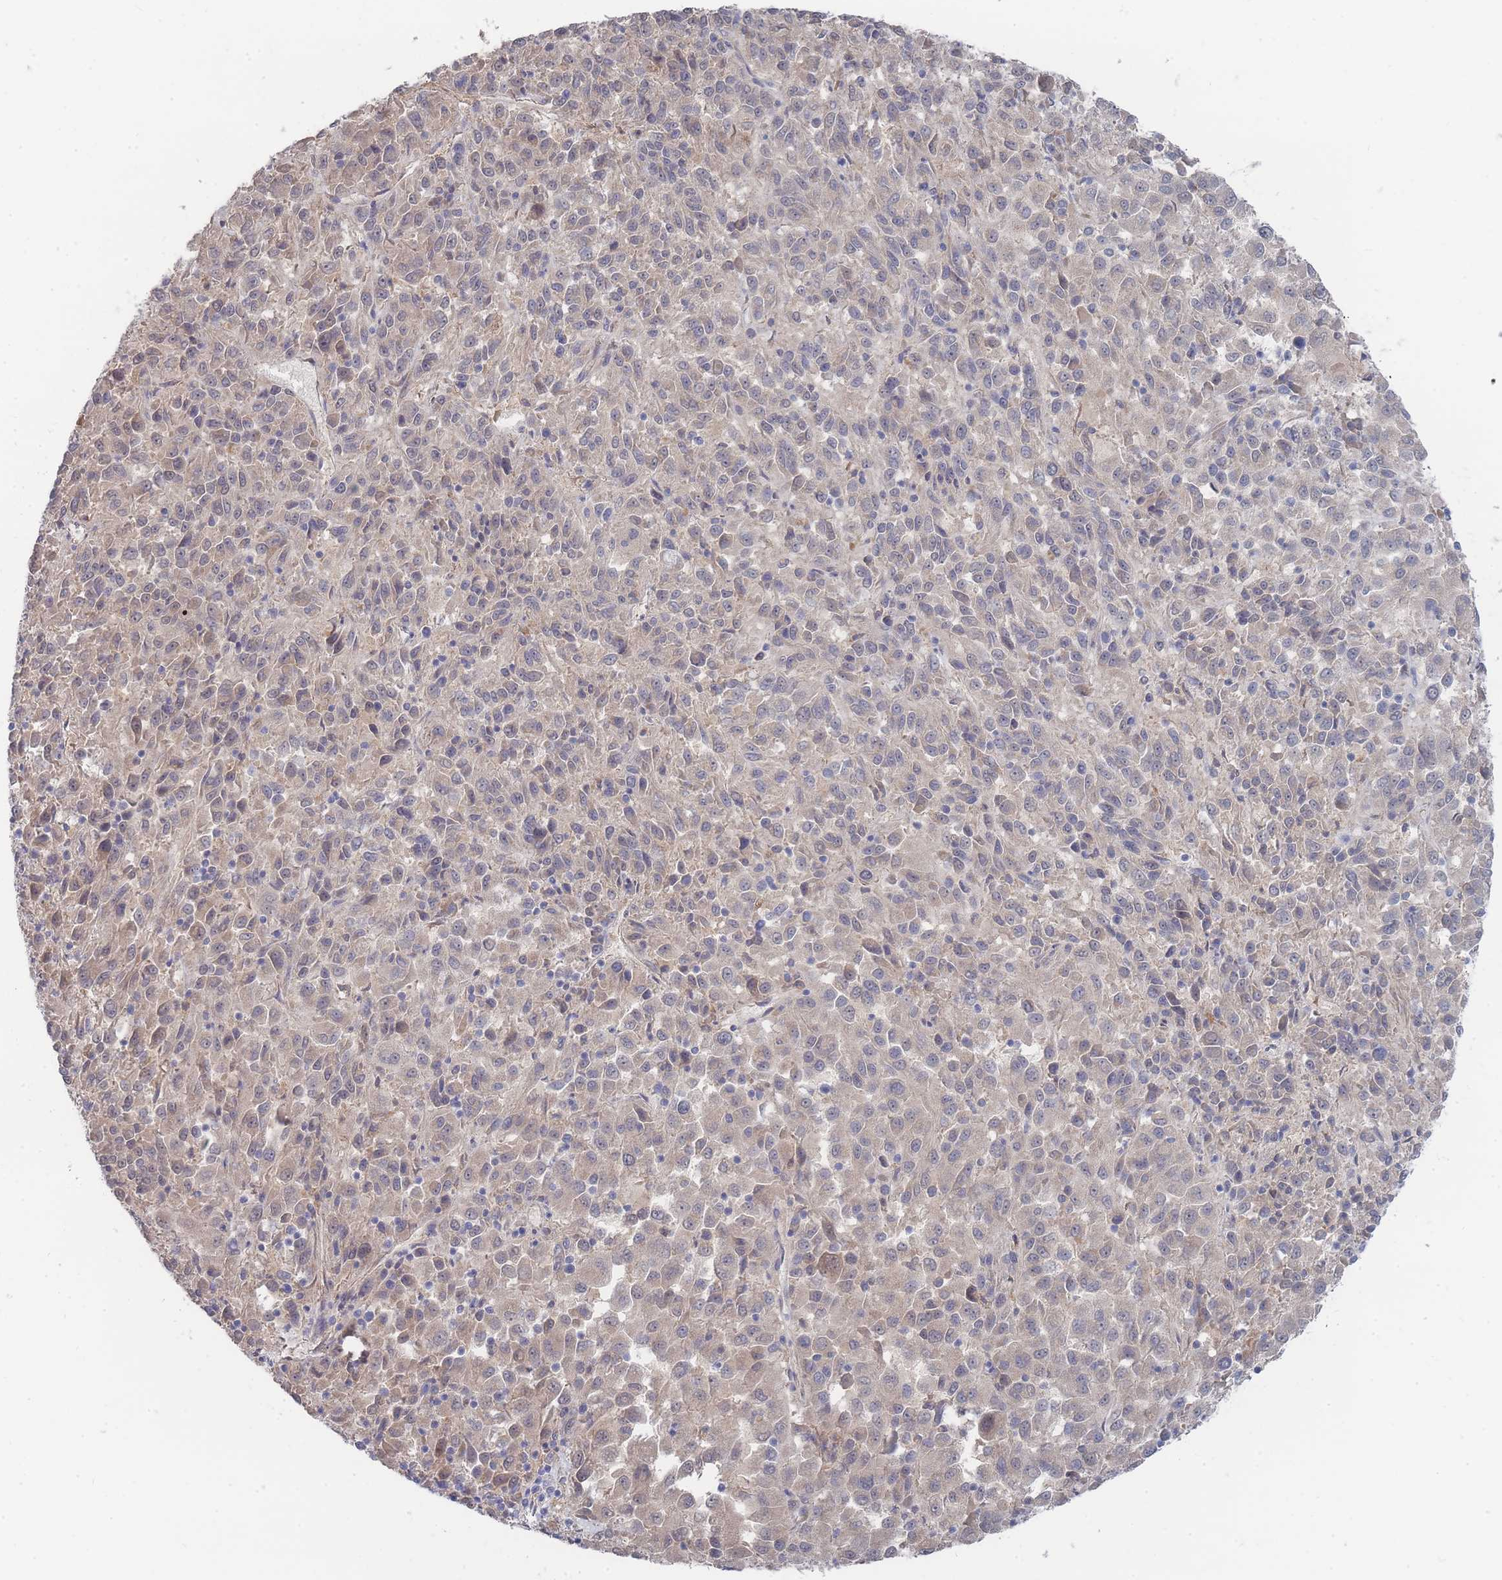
{"staining": {"intensity": "negative", "quantity": "none", "location": "none"}, "tissue": "melanoma", "cell_type": "Tumor cells", "image_type": "cancer", "snomed": [{"axis": "morphology", "description": "Malignant melanoma, Metastatic site"}, {"axis": "topography", "description": "Lung"}], "caption": "The image displays no staining of tumor cells in malignant melanoma (metastatic site).", "gene": "NUB1", "patient": {"sex": "male", "age": 64}}